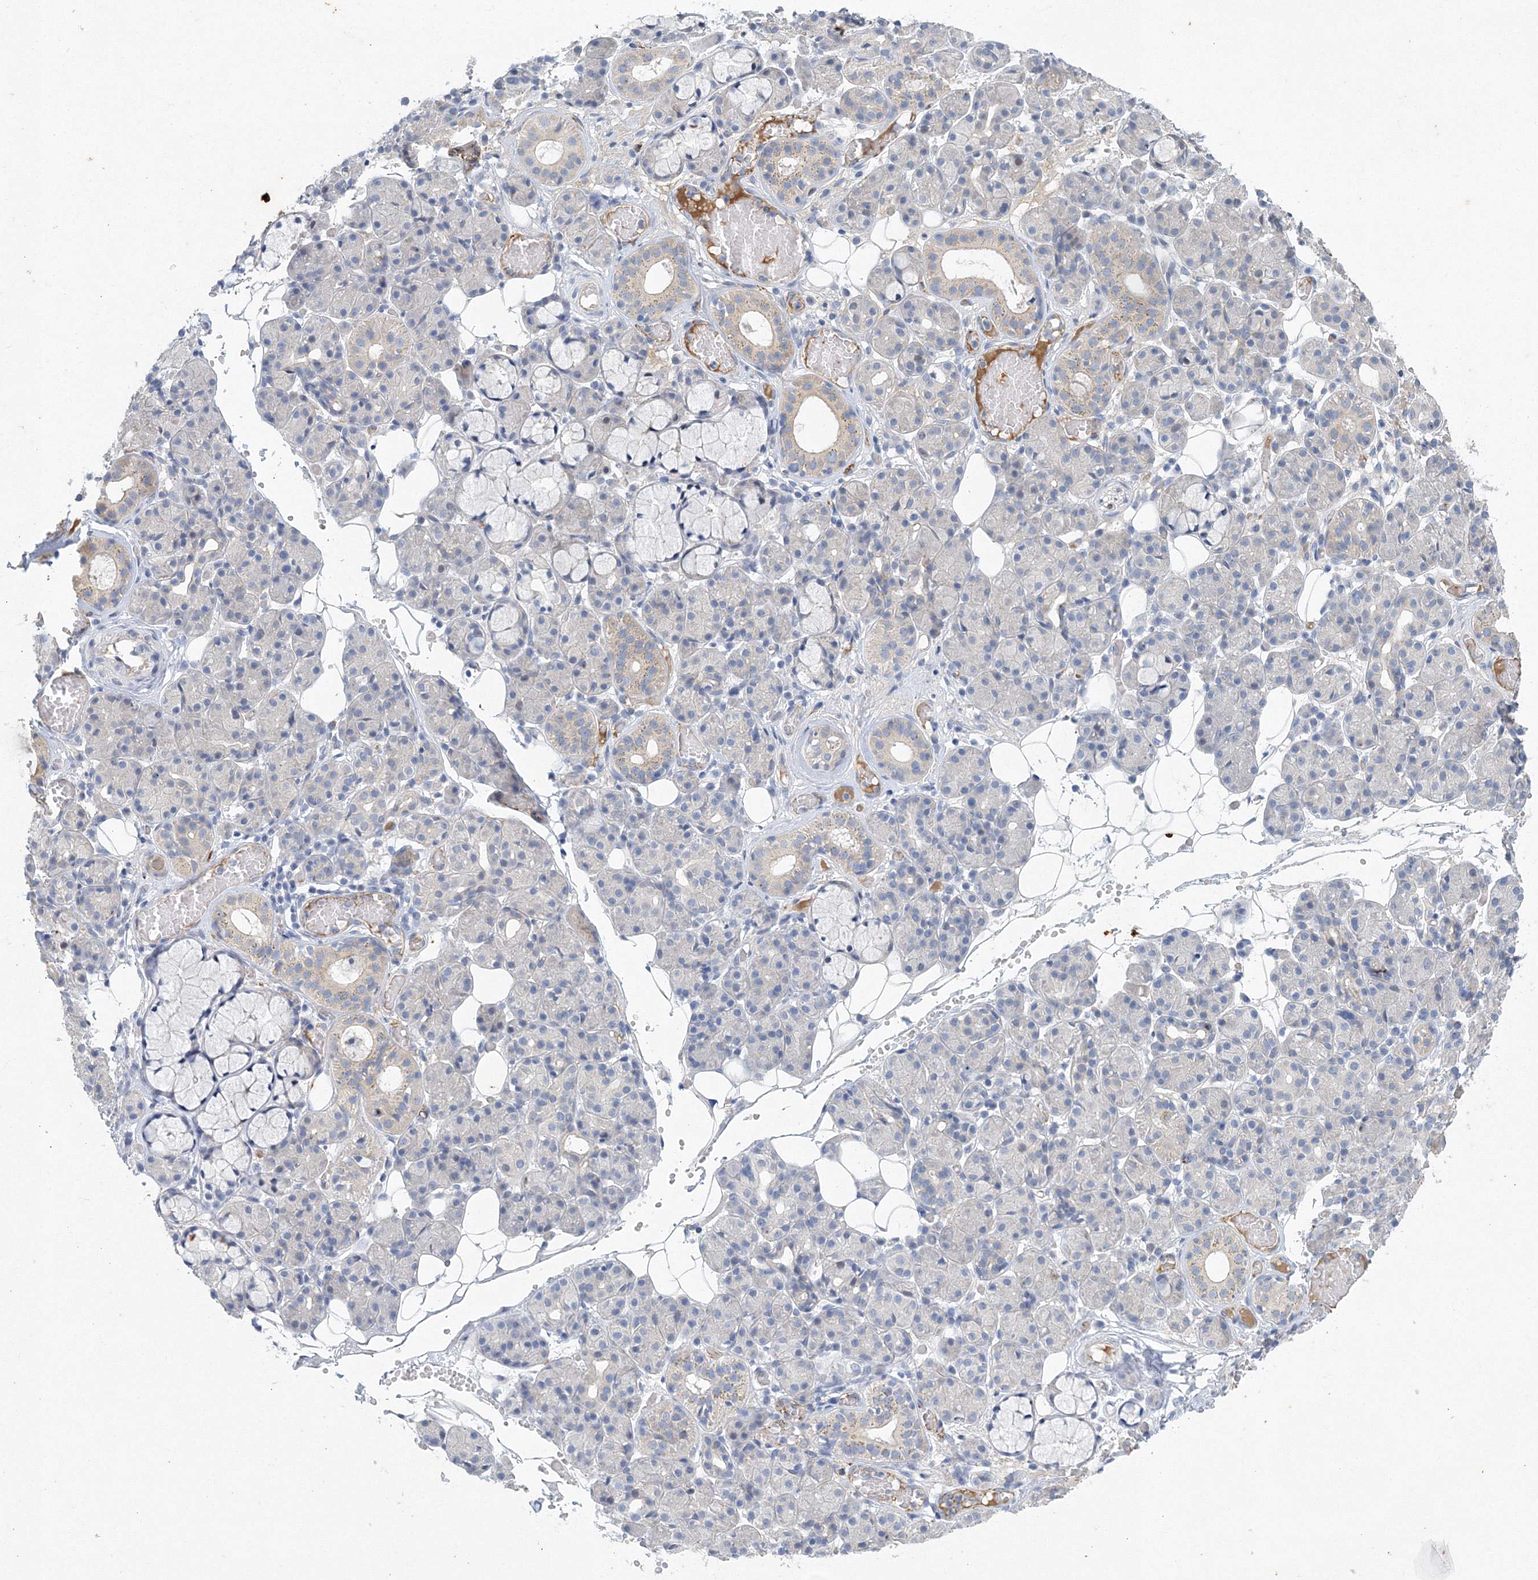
{"staining": {"intensity": "negative", "quantity": "none", "location": "none"}, "tissue": "salivary gland", "cell_type": "Glandular cells", "image_type": "normal", "snomed": [{"axis": "morphology", "description": "Normal tissue, NOS"}, {"axis": "topography", "description": "Salivary gland"}], "caption": "Unremarkable salivary gland was stained to show a protein in brown. There is no significant expression in glandular cells.", "gene": "TANC1", "patient": {"sex": "male", "age": 63}}